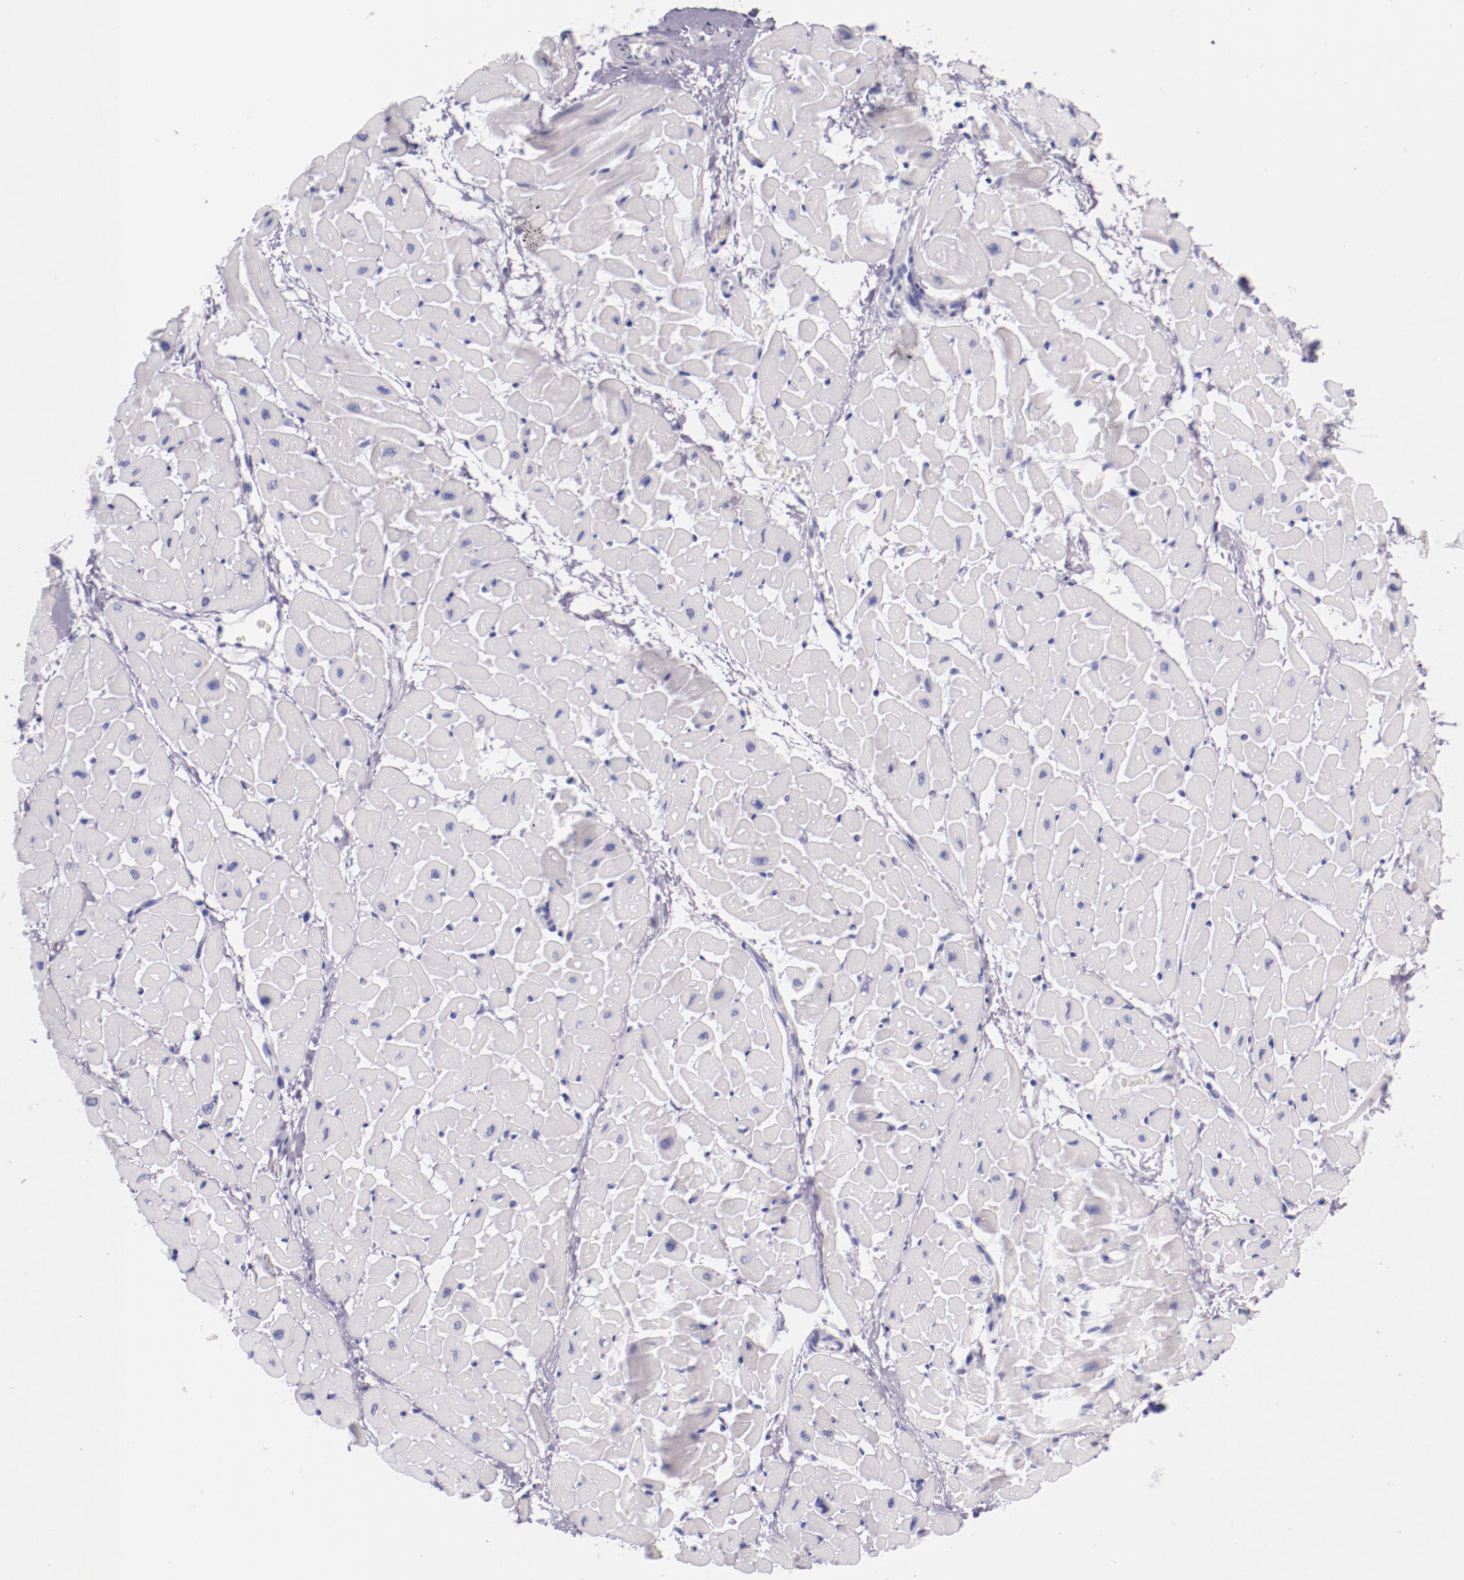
{"staining": {"intensity": "negative", "quantity": "none", "location": "none"}, "tissue": "heart muscle", "cell_type": "Cardiomyocytes", "image_type": "normal", "snomed": [{"axis": "morphology", "description": "Normal tissue, NOS"}, {"axis": "topography", "description": "Heart"}], "caption": "A photomicrograph of heart muscle stained for a protein reveals no brown staining in cardiomyocytes. (DAB (3,3'-diaminobenzidine) immunohistochemistry, high magnification).", "gene": "IRF4", "patient": {"sex": "male", "age": 45}}